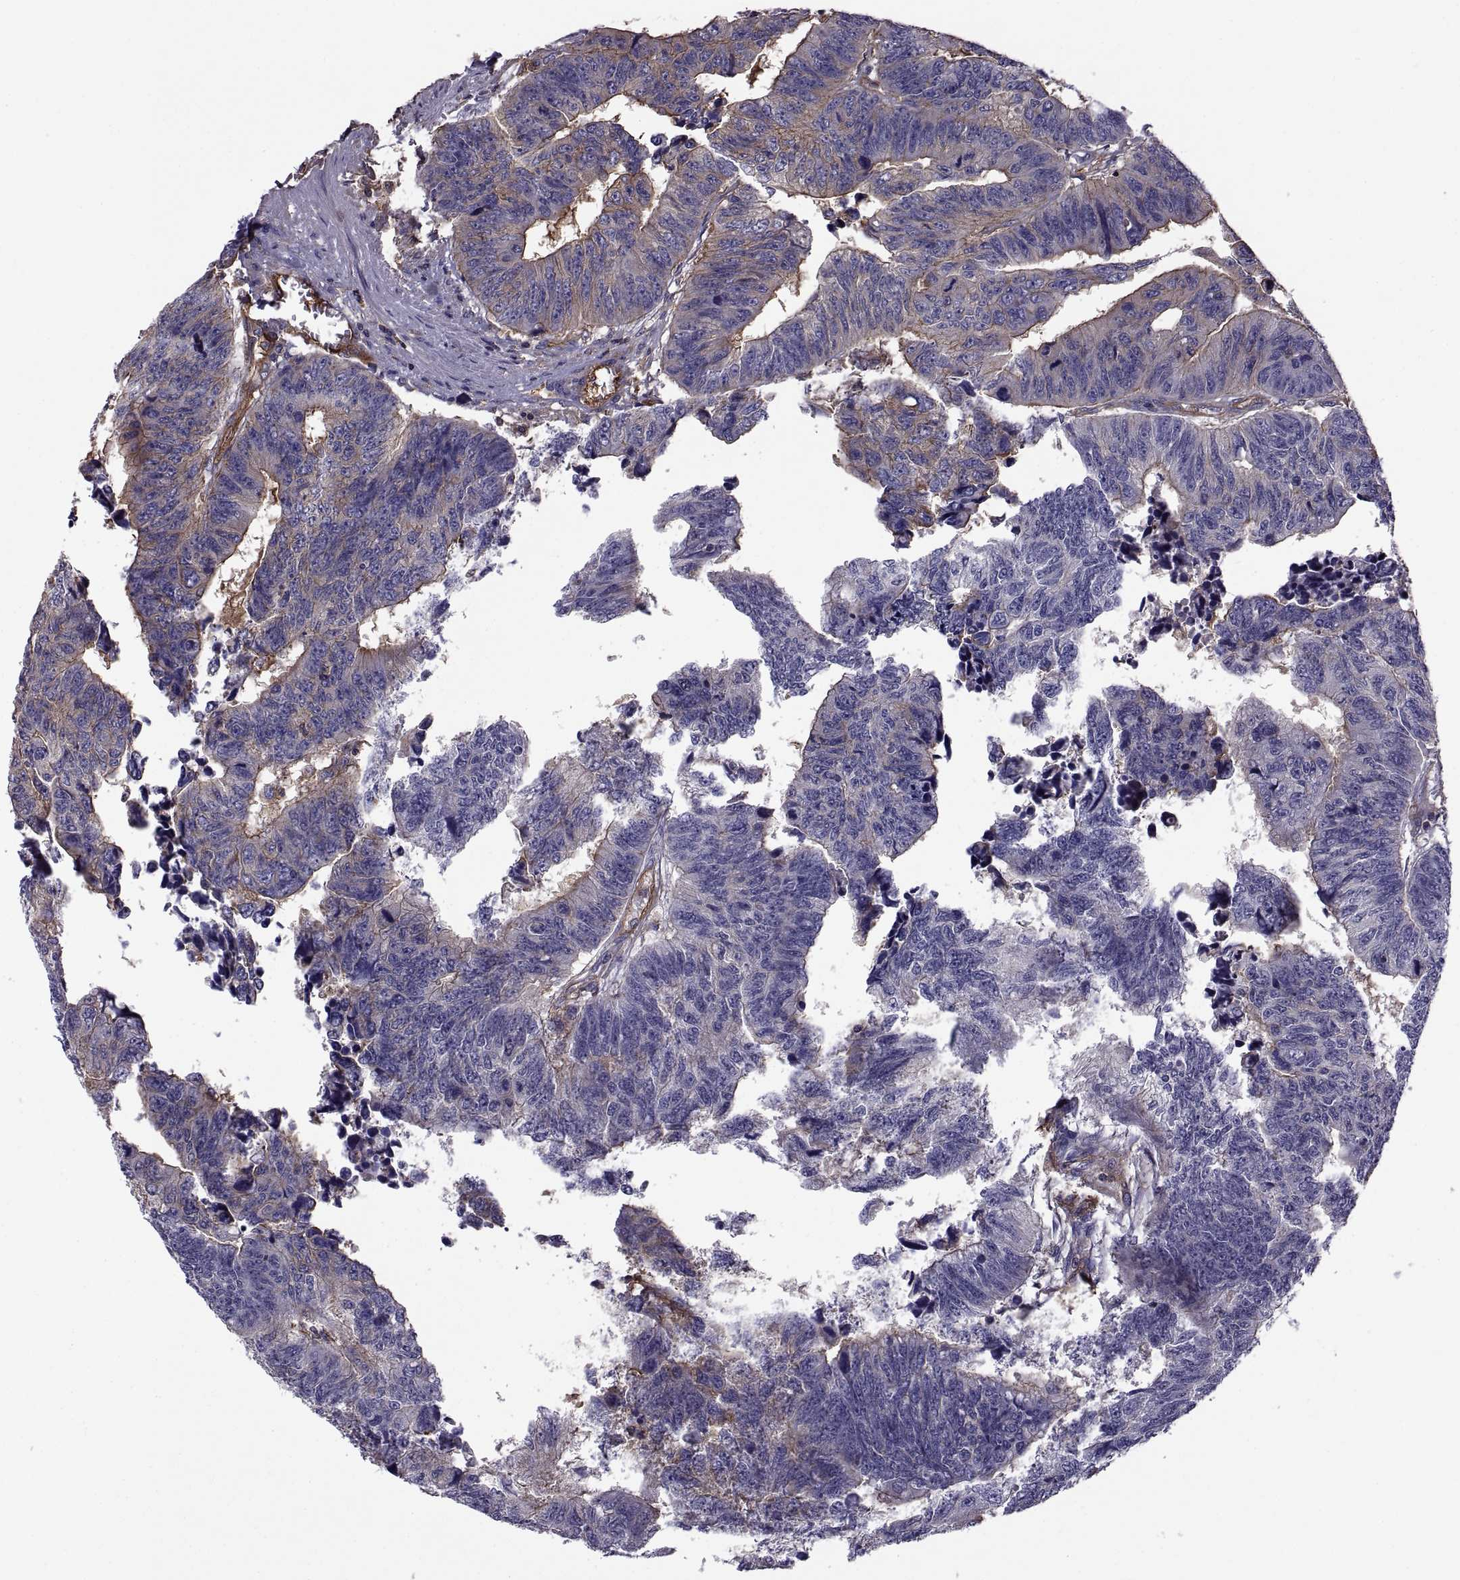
{"staining": {"intensity": "moderate", "quantity": "<25%", "location": "cytoplasmic/membranous"}, "tissue": "colorectal cancer", "cell_type": "Tumor cells", "image_type": "cancer", "snomed": [{"axis": "morphology", "description": "Adenocarcinoma, NOS"}, {"axis": "topography", "description": "Rectum"}], "caption": "Human adenocarcinoma (colorectal) stained with a protein marker exhibits moderate staining in tumor cells.", "gene": "MYH9", "patient": {"sex": "female", "age": 85}}